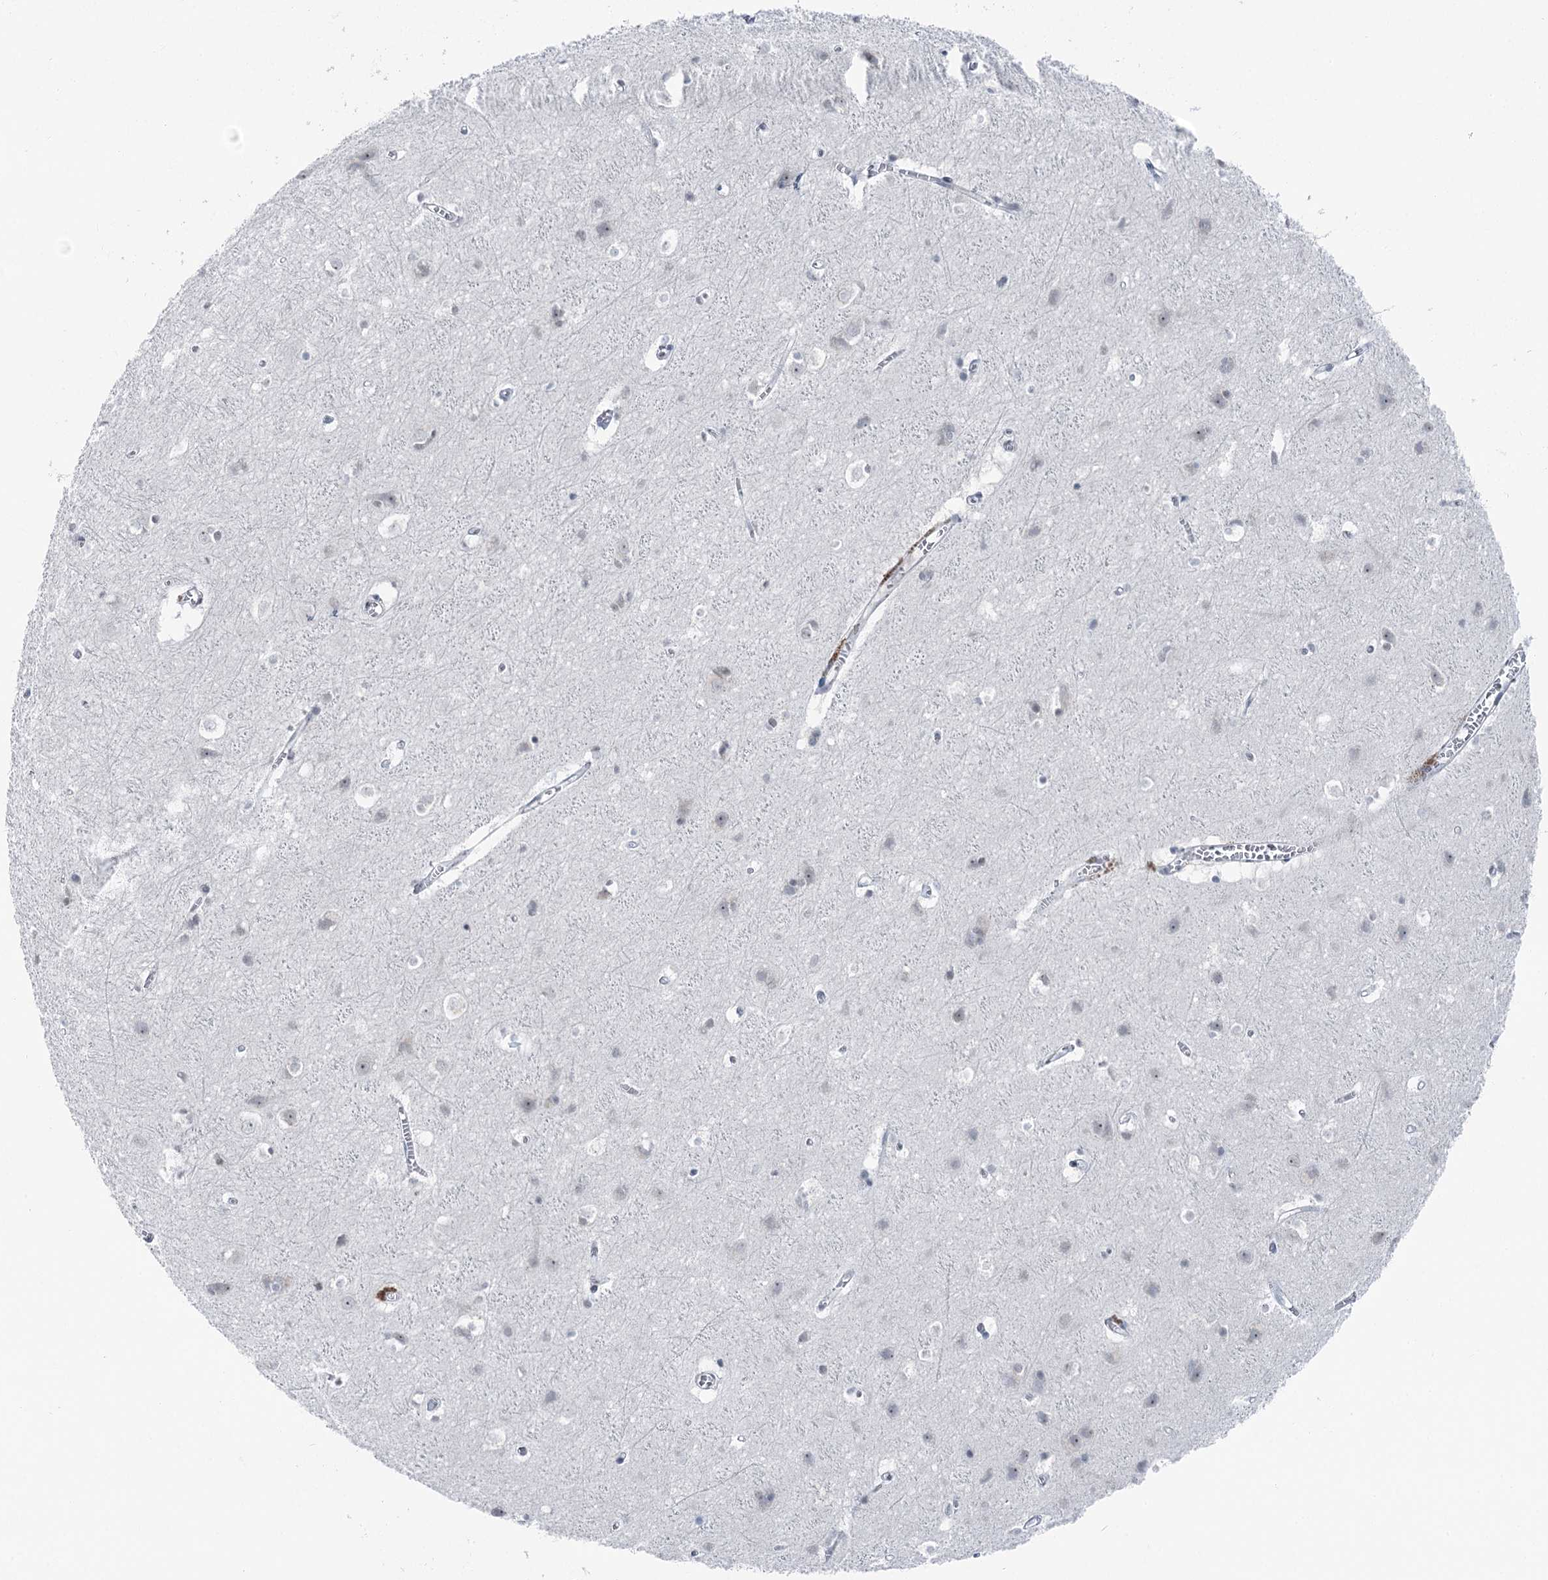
{"staining": {"intensity": "negative", "quantity": "none", "location": "none"}, "tissue": "cerebral cortex", "cell_type": "Endothelial cells", "image_type": "normal", "snomed": [{"axis": "morphology", "description": "Normal tissue, NOS"}, {"axis": "topography", "description": "Cerebral cortex"}], "caption": "Immunohistochemical staining of benign human cerebral cortex demonstrates no significant positivity in endothelial cells. (Stains: DAB (3,3'-diaminobenzidine) immunohistochemistry with hematoxylin counter stain, Microscopy: brightfield microscopy at high magnification).", "gene": "STEEP1", "patient": {"sex": "male", "age": 54}}